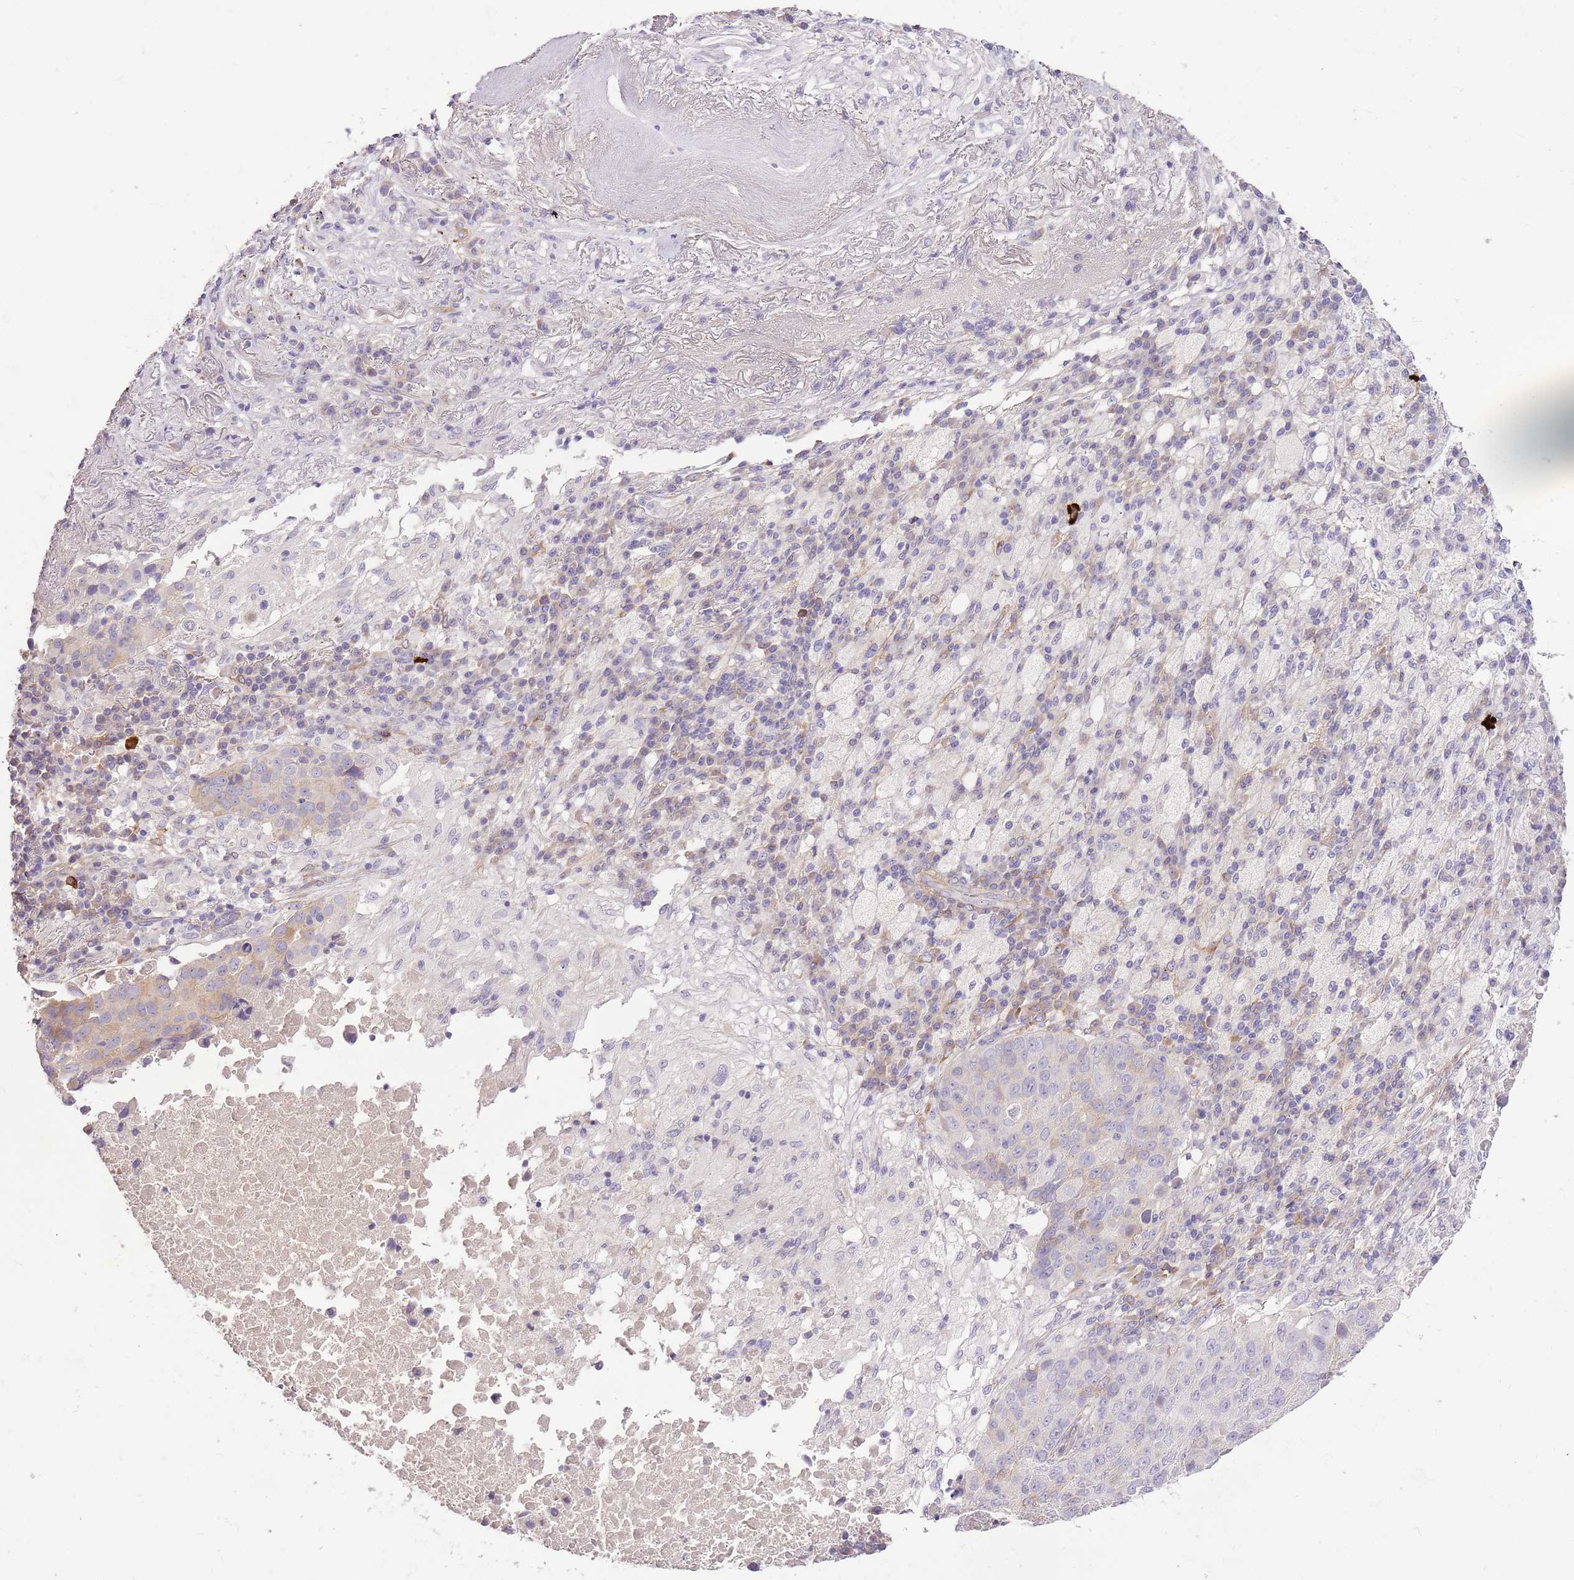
{"staining": {"intensity": "weak", "quantity": "<25%", "location": "cytoplasmic/membranous"}, "tissue": "lung cancer", "cell_type": "Tumor cells", "image_type": "cancer", "snomed": [{"axis": "morphology", "description": "Squamous cell carcinoma, NOS"}, {"axis": "topography", "description": "Lung"}], "caption": "The immunohistochemistry (IHC) histopathology image has no significant expression in tumor cells of lung cancer tissue. (DAB (3,3'-diaminobenzidine) immunohistochemistry visualized using brightfield microscopy, high magnification).", "gene": "RFK", "patient": {"sex": "male", "age": 73}}